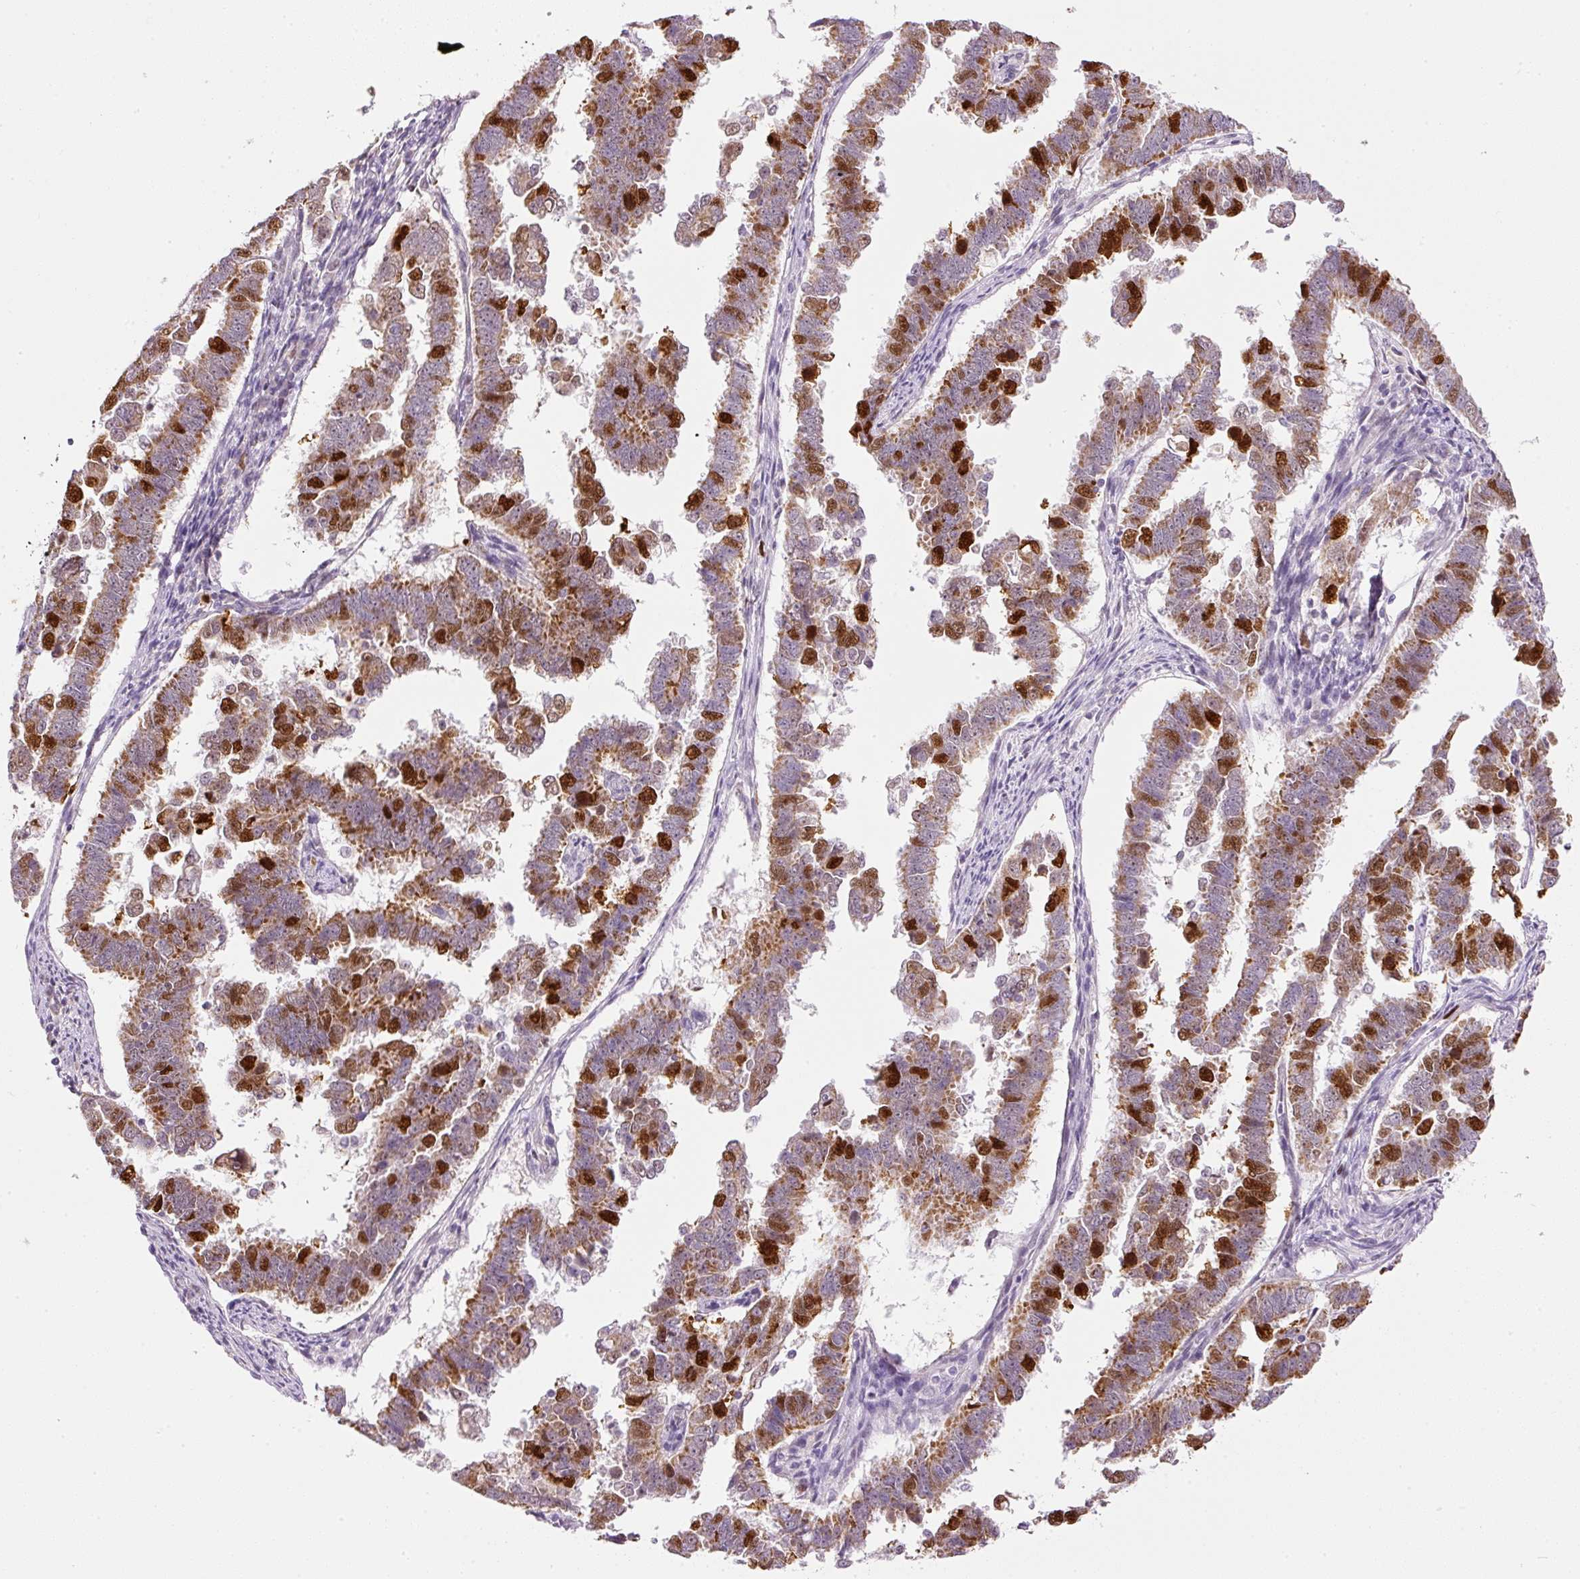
{"staining": {"intensity": "strong", "quantity": "25%-75%", "location": "cytoplasmic/membranous,nuclear"}, "tissue": "endometrial cancer", "cell_type": "Tumor cells", "image_type": "cancer", "snomed": [{"axis": "morphology", "description": "Adenocarcinoma, NOS"}, {"axis": "topography", "description": "Endometrium"}], "caption": "The immunohistochemical stain shows strong cytoplasmic/membranous and nuclear positivity in tumor cells of endometrial adenocarcinoma tissue.", "gene": "KPNA2", "patient": {"sex": "female", "age": 75}}